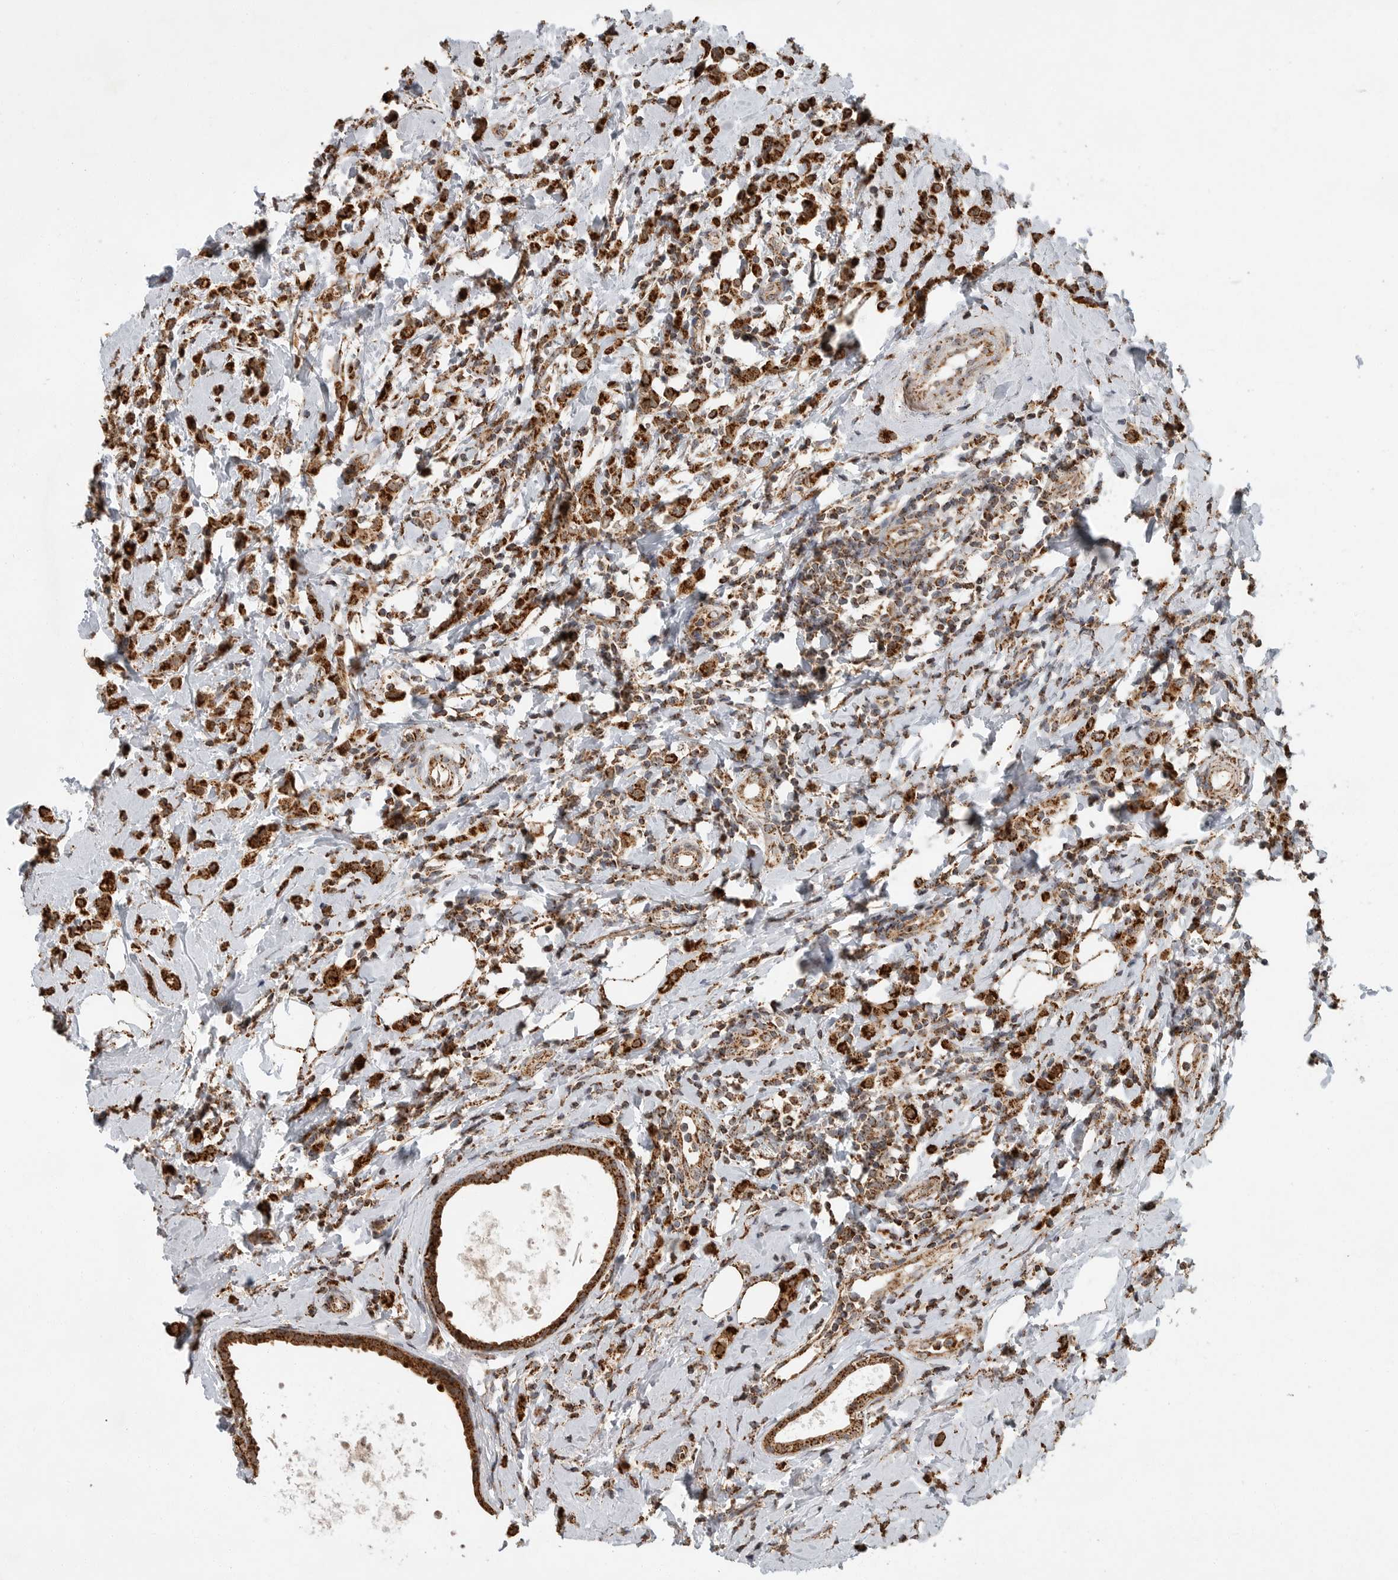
{"staining": {"intensity": "strong", "quantity": ">75%", "location": "cytoplasmic/membranous"}, "tissue": "breast cancer", "cell_type": "Tumor cells", "image_type": "cancer", "snomed": [{"axis": "morphology", "description": "Lobular carcinoma"}, {"axis": "topography", "description": "Breast"}], "caption": "Immunohistochemistry (IHC) micrograph of breast cancer stained for a protein (brown), which exhibits high levels of strong cytoplasmic/membranous positivity in approximately >75% of tumor cells.", "gene": "GCNT2", "patient": {"sex": "female", "age": 47}}